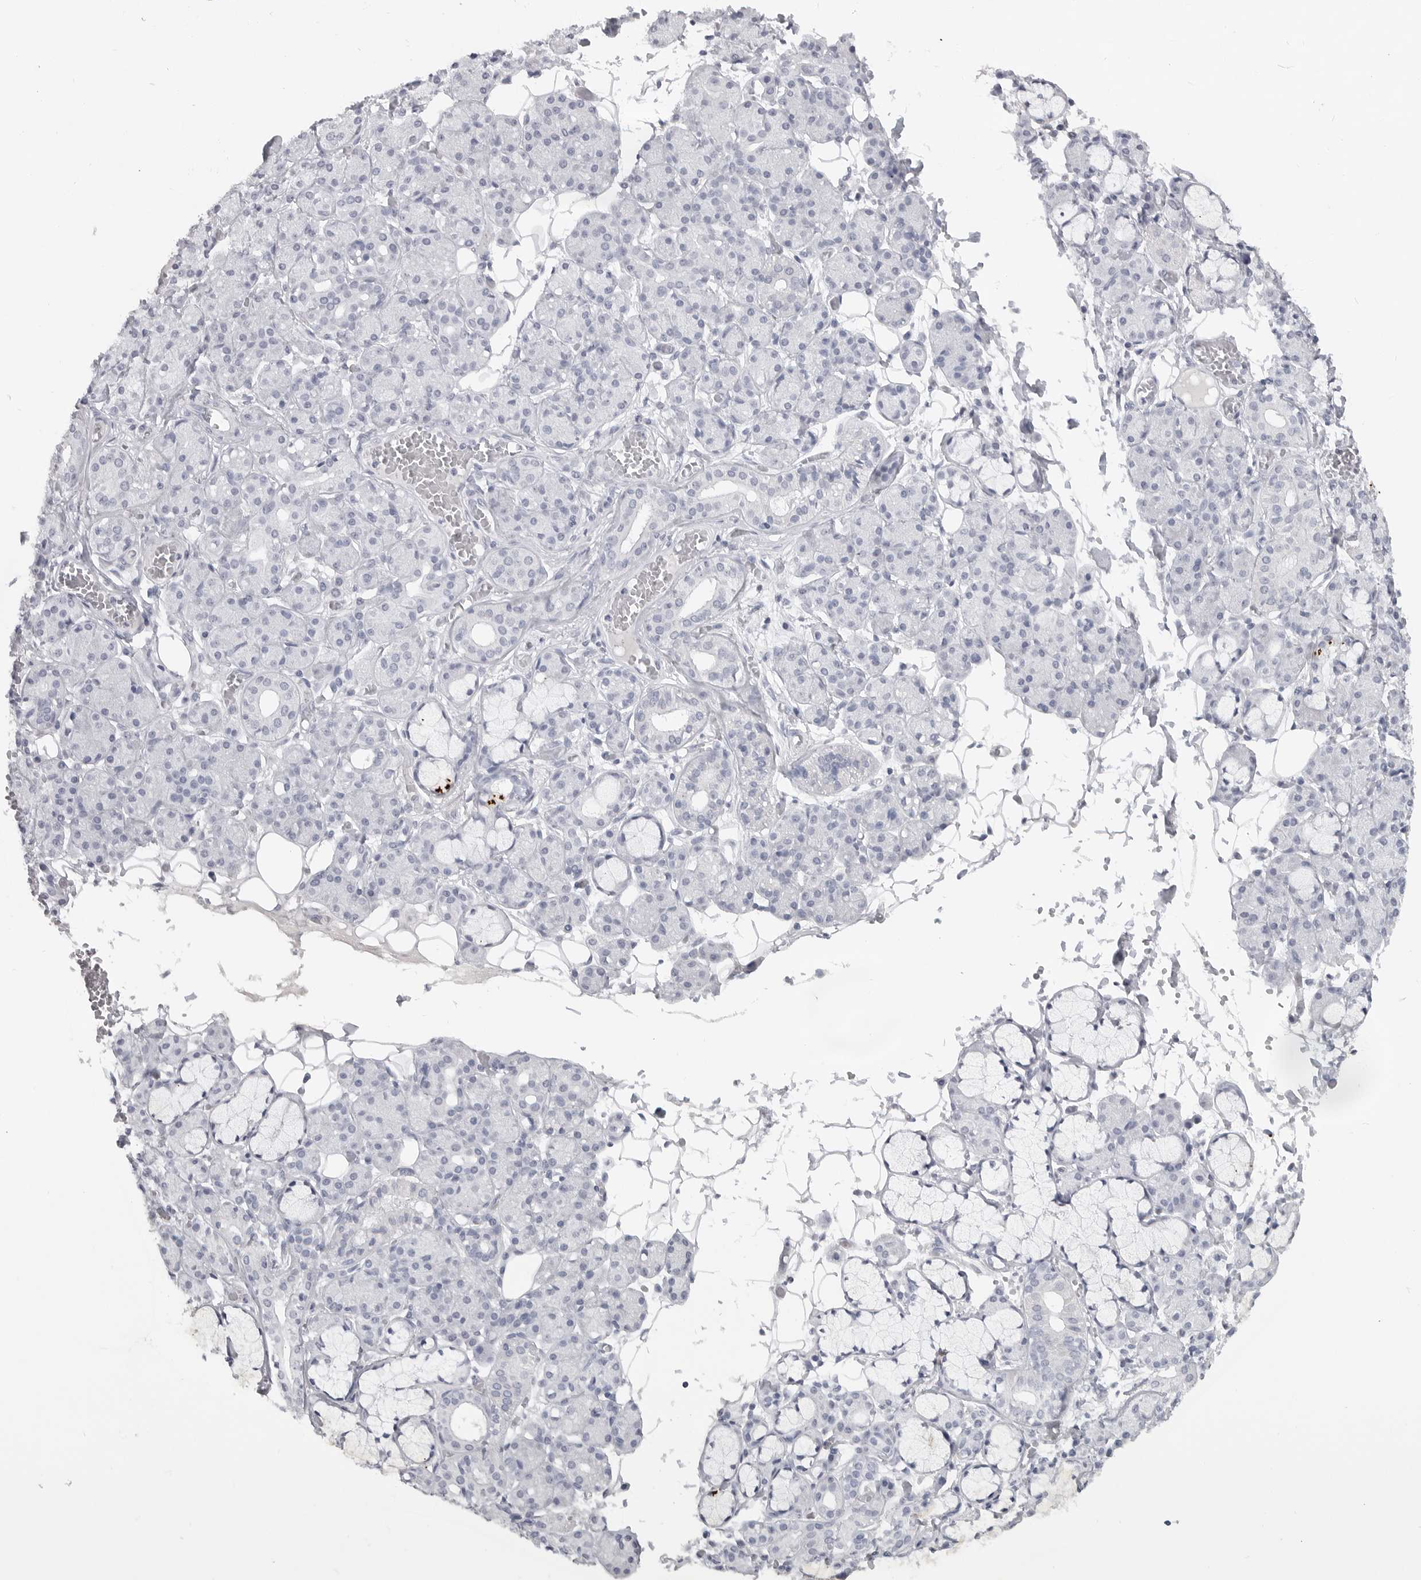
{"staining": {"intensity": "negative", "quantity": "none", "location": "none"}, "tissue": "salivary gland", "cell_type": "Glandular cells", "image_type": "normal", "snomed": [{"axis": "morphology", "description": "Normal tissue, NOS"}, {"axis": "topography", "description": "Salivary gland"}], "caption": "High power microscopy micrograph of an immunohistochemistry image of benign salivary gland, revealing no significant positivity in glandular cells.", "gene": "LY6D", "patient": {"sex": "male", "age": 63}}